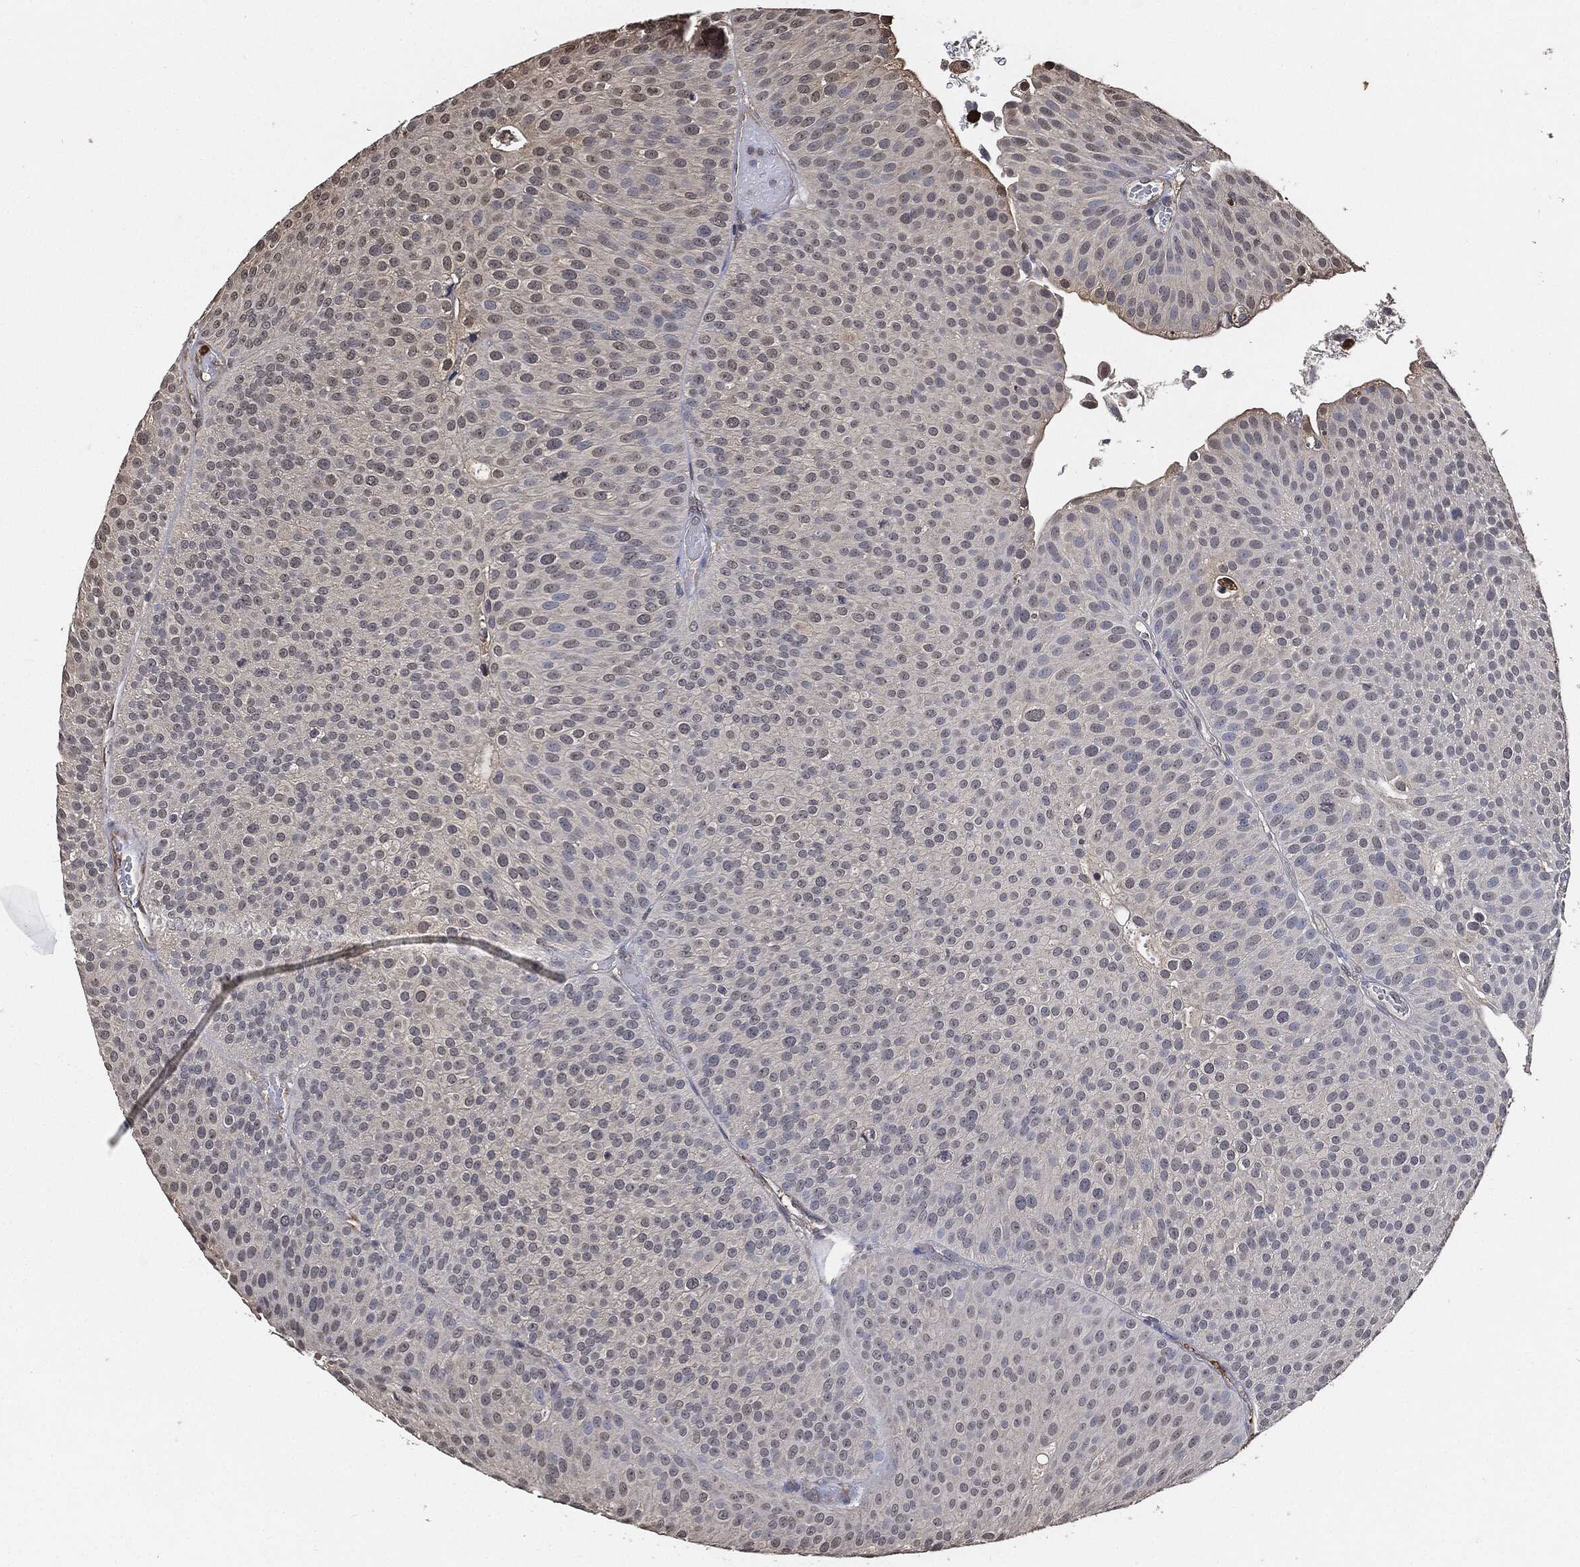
{"staining": {"intensity": "negative", "quantity": "none", "location": "none"}, "tissue": "urothelial cancer", "cell_type": "Tumor cells", "image_type": "cancer", "snomed": [{"axis": "morphology", "description": "Urothelial carcinoma, Low grade"}, {"axis": "topography", "description": "Urinary bladder"}], "caption": "Tumor cells show no significant expression in urothelial cancer. (Stains: DAB immunohistochemistry with hematoxylin counter stain, Microscopy: brightfield microscopy at high magnification).", "gene": "S100A9", "patient": {"sex": "male", "age": 65}}